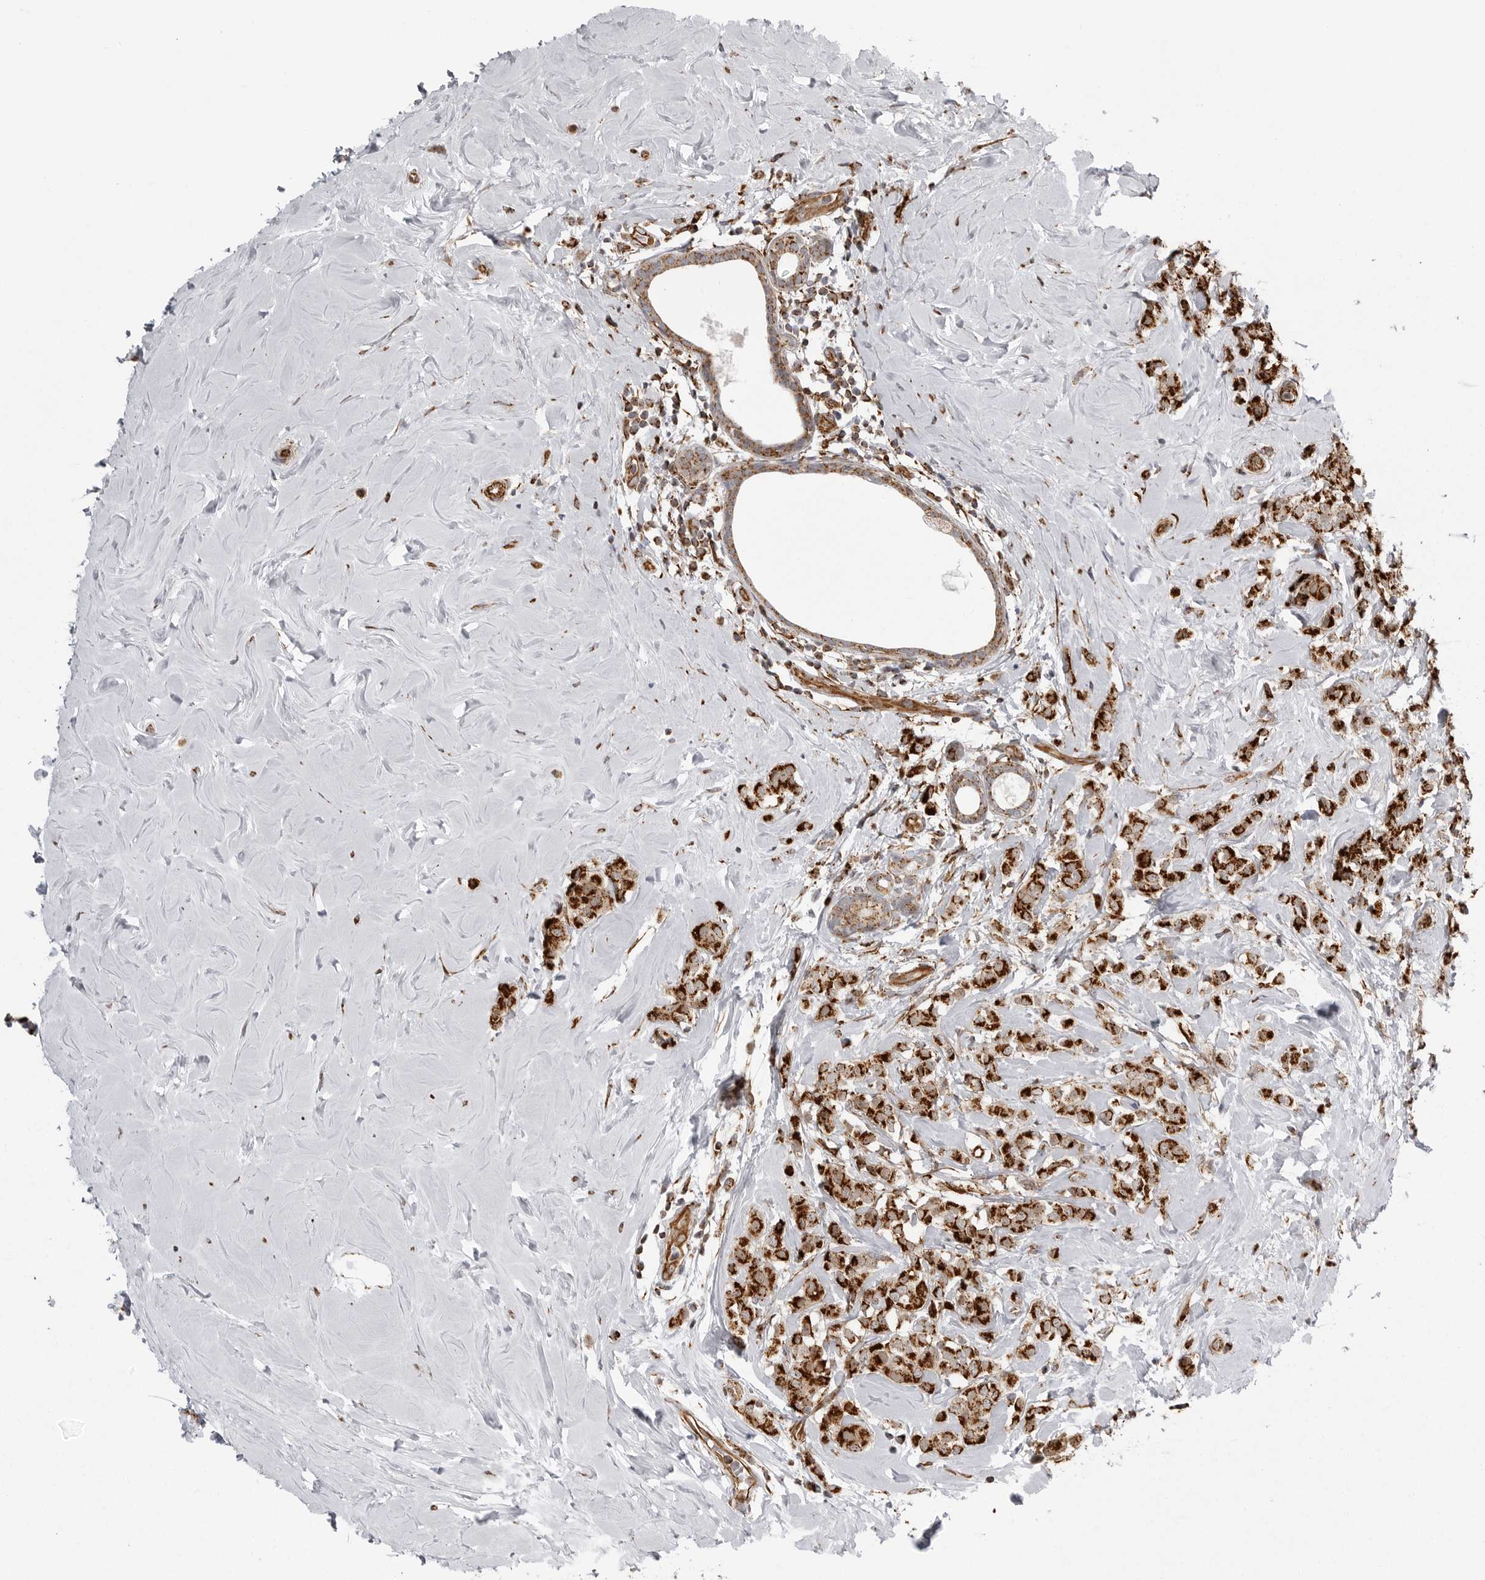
{"staining": {"intensity": "strong", "quantity": ">75%", "location": "cytoplasmic/membranous"}, "tissue": "breast cancer", "cell_type": "Tumor cells", "image_type": "cancer", "snomed": [{"axis": "morphology", "description": "Lobular carcinoma"}, {"axis": "topography", "description": "Breast"}], "caption": "Immunohistochemistry histopathology image of neoplastic tissue: breast cancer stained using immunohistochemistry (IHC) reveals high levels of strong protein expression localized specifically in the cytoplasmic/membranous of tumor cells, appearing as a cytoplasmic/membranous brown color.", "gene": "FH", "patient": {"sex": "female", "age": 47}}